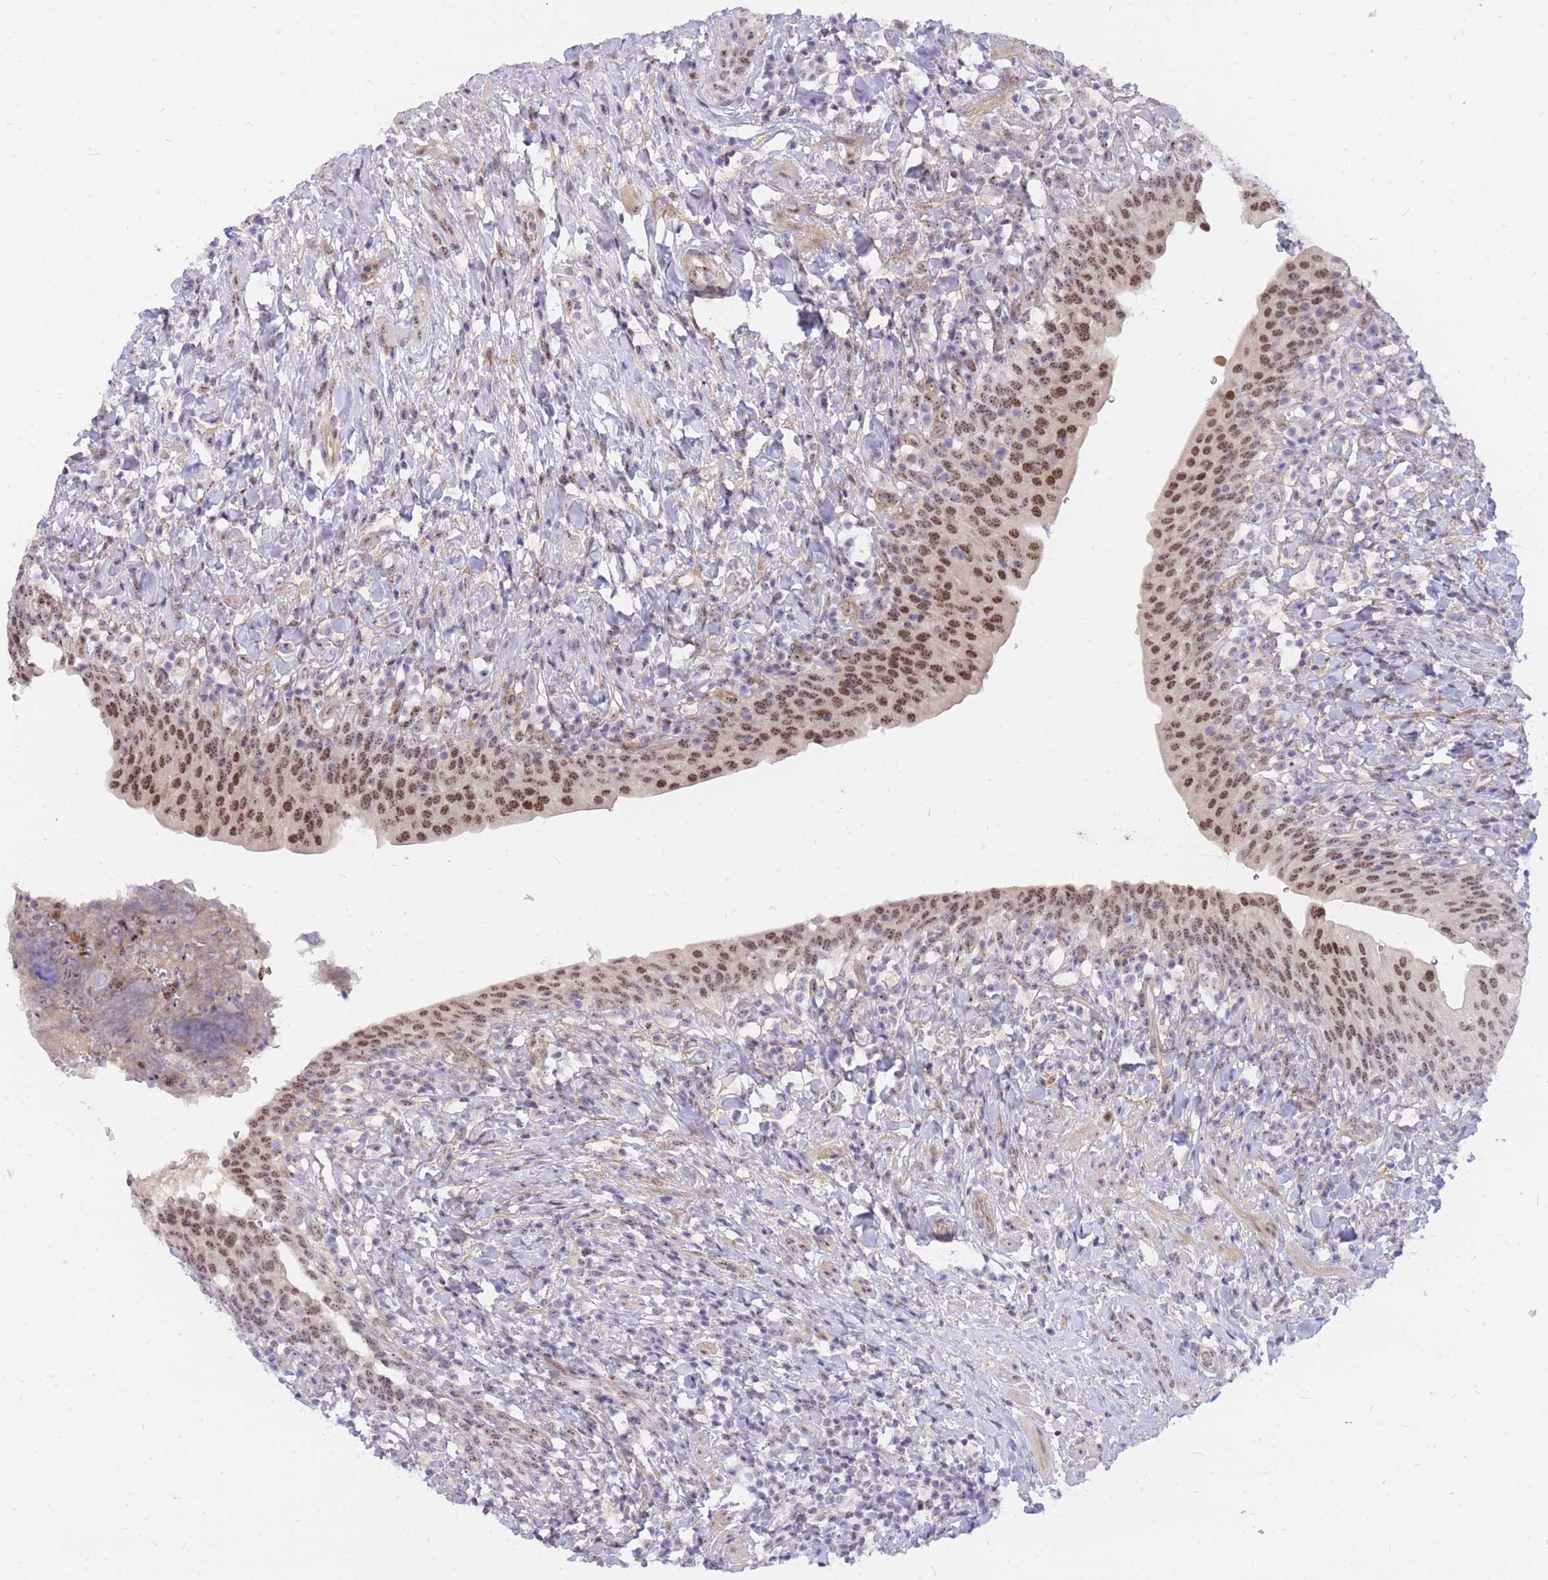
{"staining": {"intensity": "moderate", "quantity": ">75%", "location": "nuclear"}, "tissue": "urinary bladder", "cell_type": "Urothelial cells", "image_type": "normal", "snomed": [{"axis": "morphology", "description": "Normal tissue, NOS"}, {"axis": "morphology", "description": "Inflammation, NOS"}, {"axis": "topography", "description": "Urinary bladder"}], "caption": "DAB immunohistochemical staining of unremarkable urinary bladder exhibits moderate nuclear protein expression in approximately >75% of urothelial cells. (Stains: DAB in brown, nuclei in blue, Microscopy: brightfield microscopy at high magnification).", "gene": "TLE2", "patient": {"sex": "male", "age": 64}}